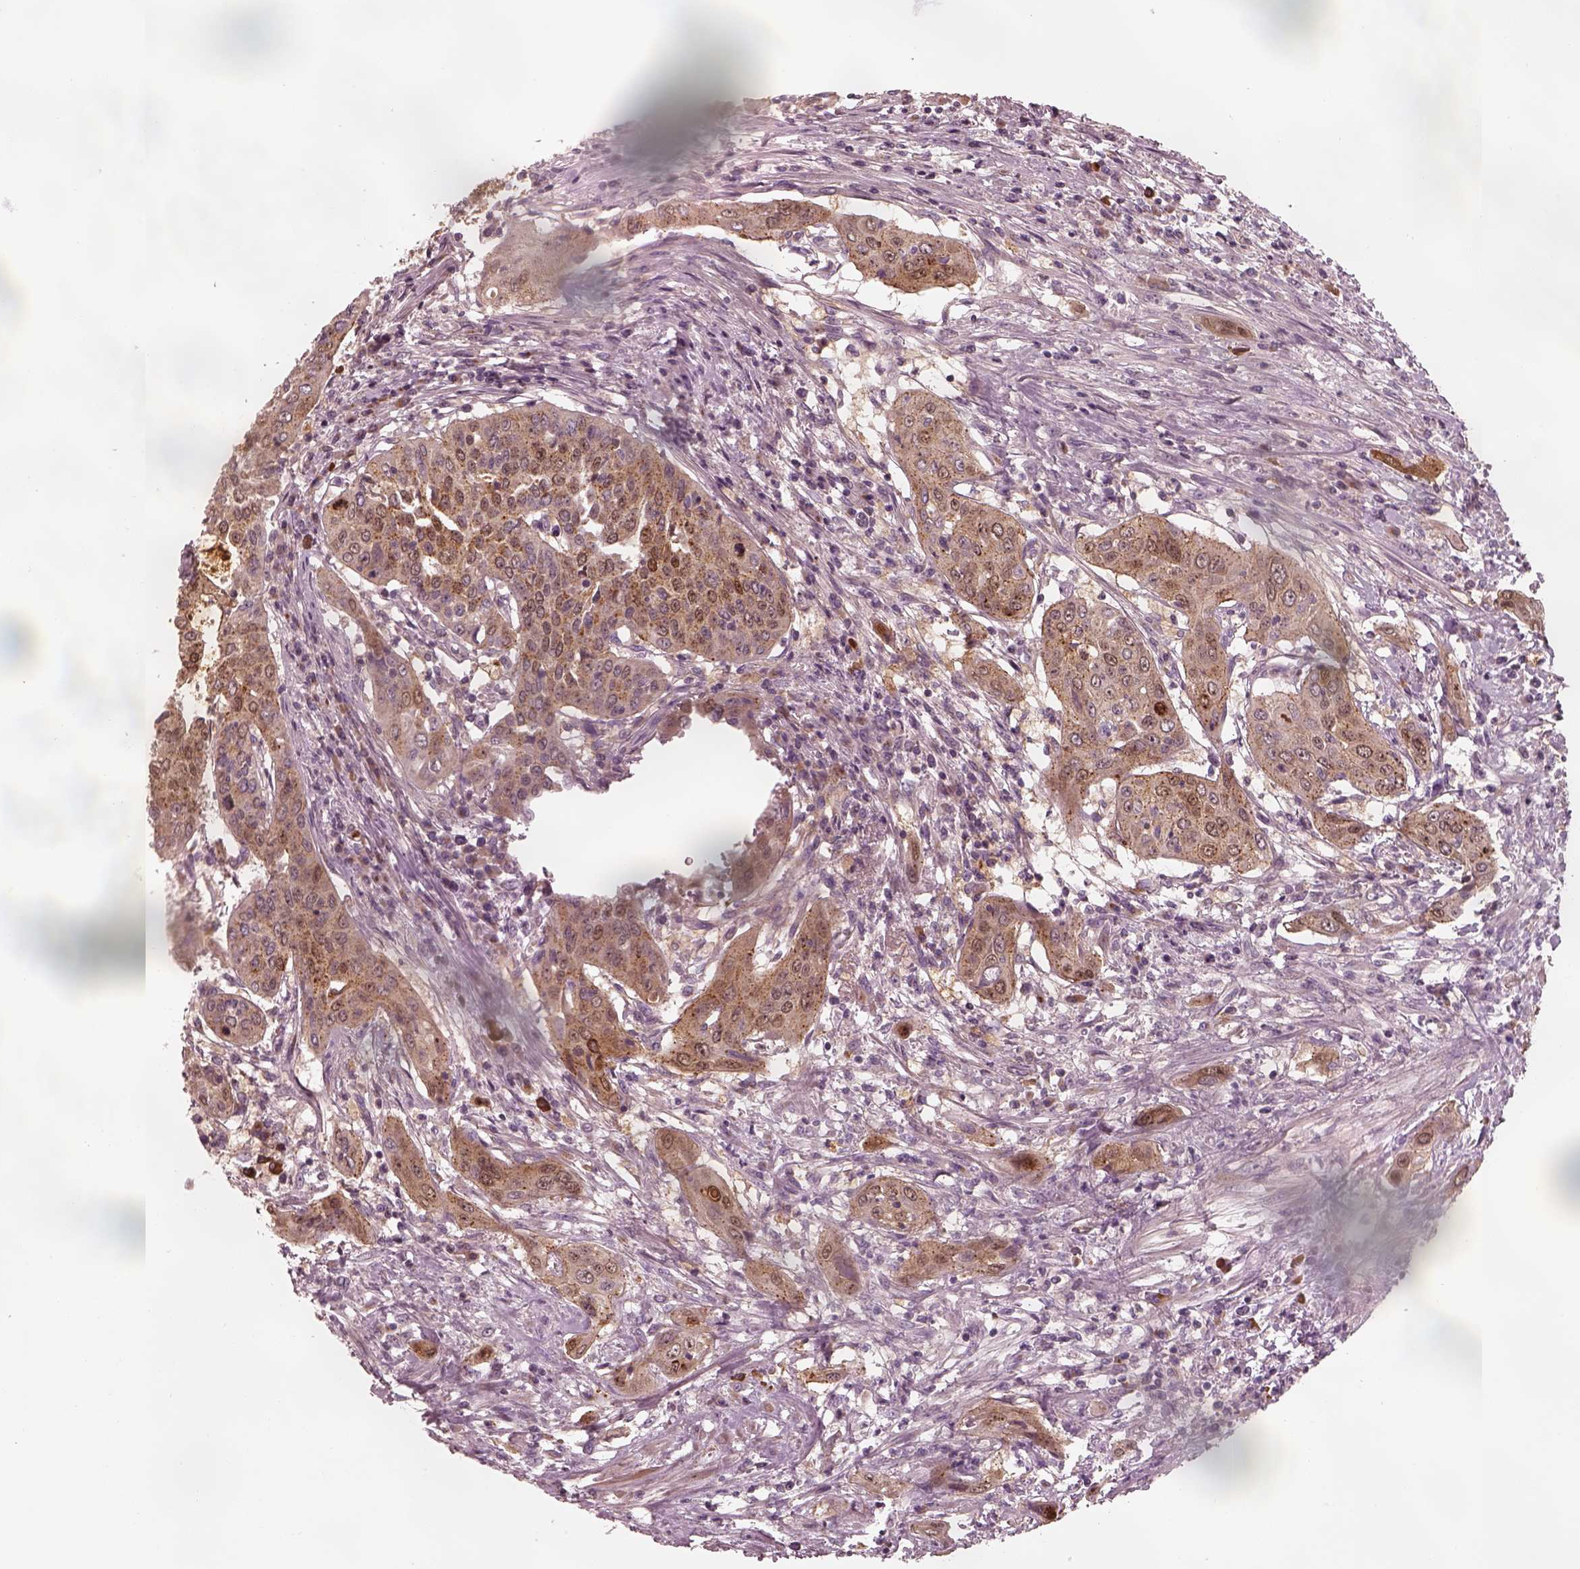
{"staining": {"intensity": "moderate", "quantity": ">75%", "location": "cytoplasmic/membranous"}, "tissue": "urothelial cancer", "cell_type": "Tumor cells", "image_type": "cancer", "snomed": [{"axis": "morphology", "description": "Urothelial carcinoma, High grade"}, {"axis": "topography", "description": "Urinary bladder"}], "caption": "Brown immunohistochemical staining in human urothelial cancer shows moderate cytoplasmic/membranous staining in approximately >75% of tumor cells.", "gene": "SDCBP2", "patient": {"sex": "male", "age": 82}}